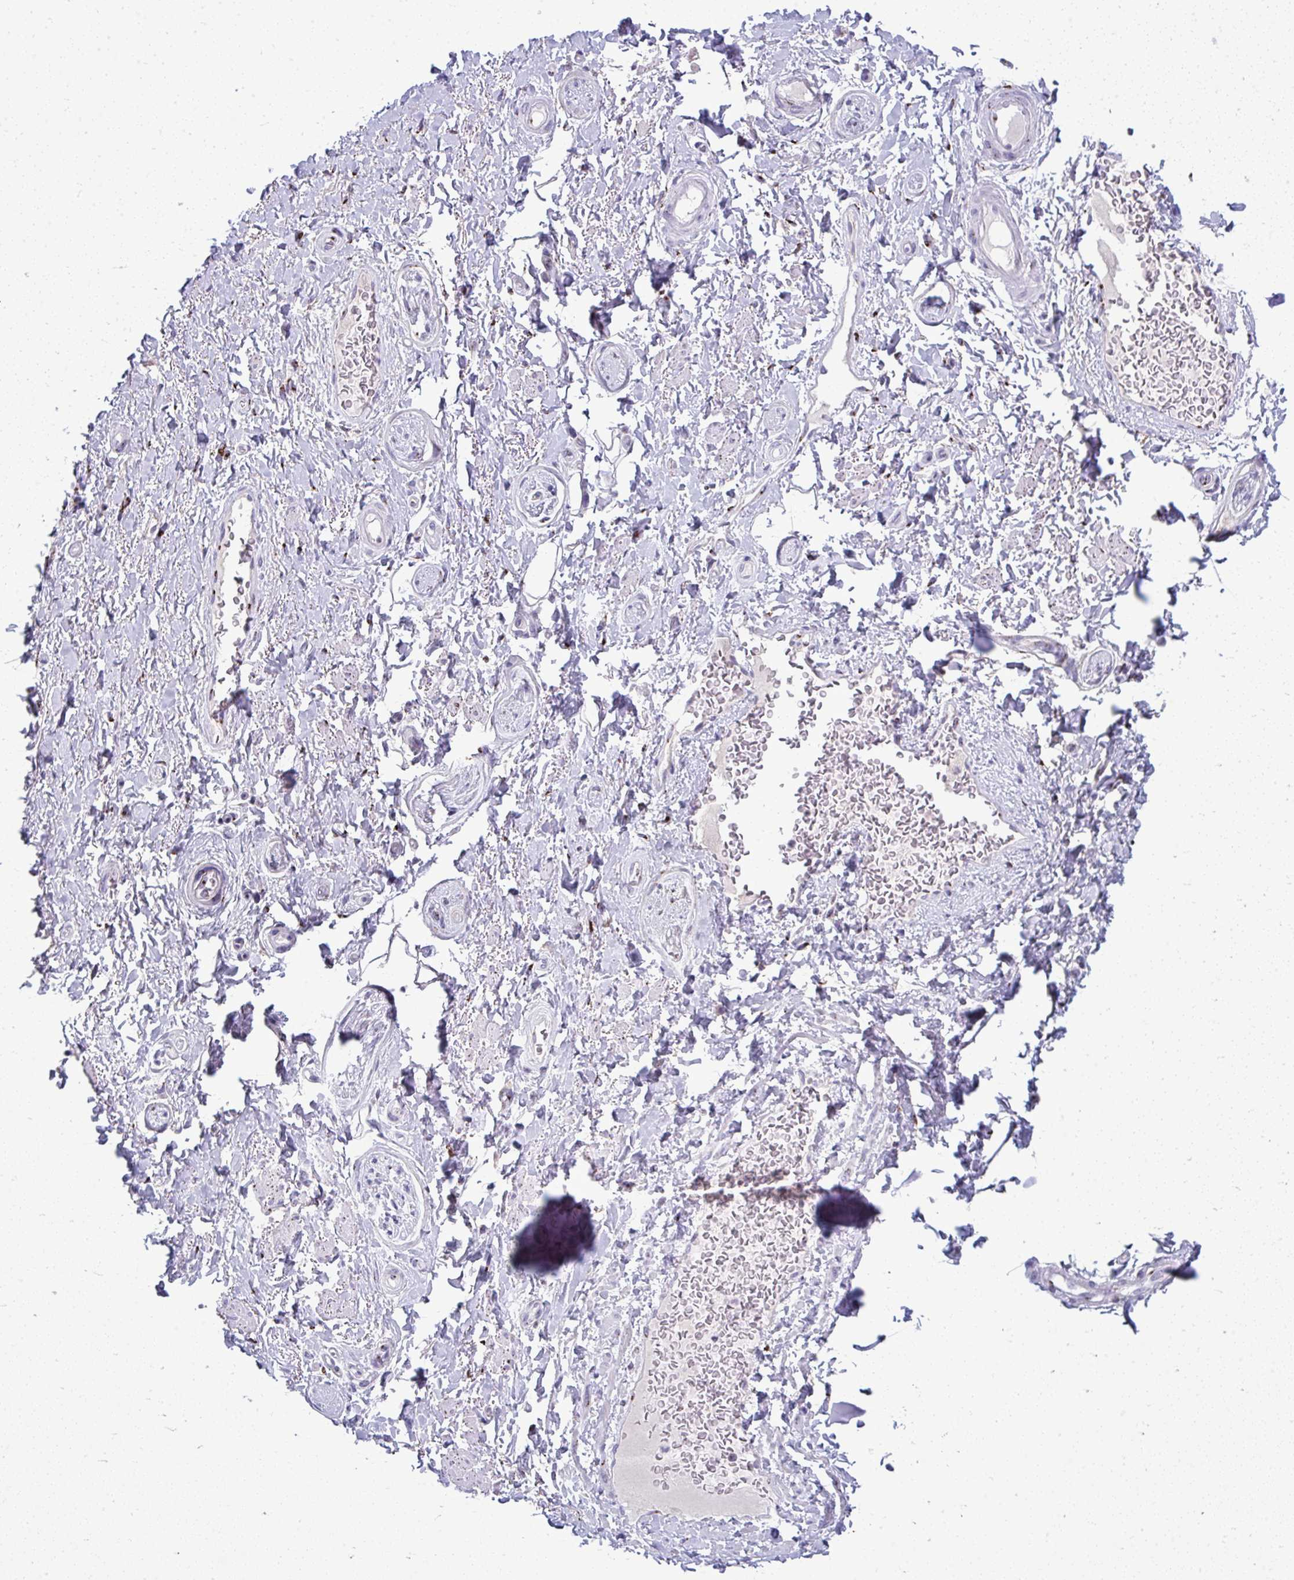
{"staining": {"intensity": "negative", "quantity": "none", "location": "none"}, "tissue": "adipose tissue", "cell_type": "Adipocytes", "image_type": "normal", "snomed": [{"axis": "morphology", "description": "Normal tissue, NOS"}, {"axis": "topography", "description": "Peripheral nerve tissue"}], "caption": "The micrograph displays no significant expression in adipocytes of adipose tissue.", "gene": "DTX4", "patient": {"sex": "male", "age": 51}}